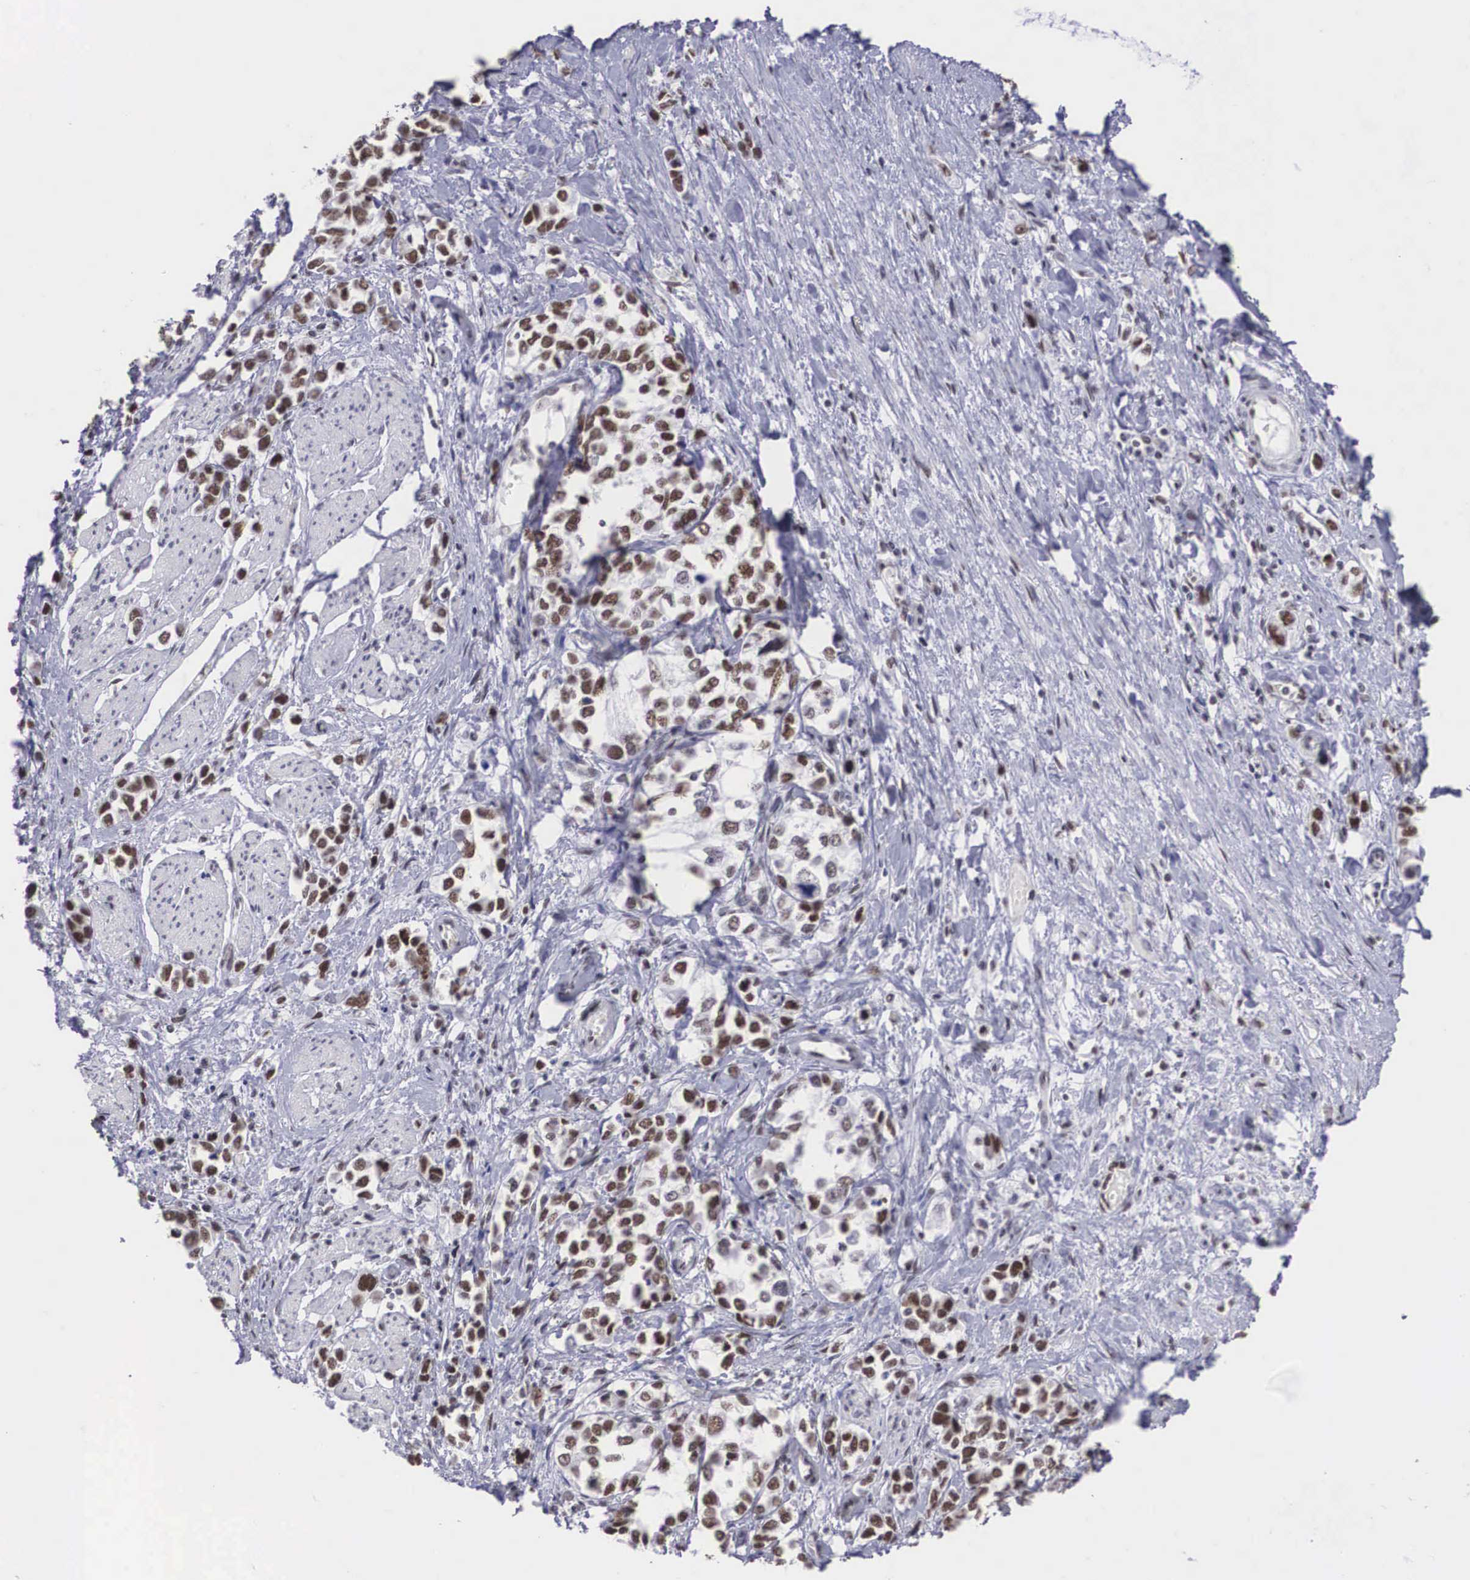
{"staining": {"intensity": "moderate", "quantity": "25%-75%", "location": "nuclear"}, "tissue": "stomach cancer", "cell_type": "Tumor cells", "image_type": "cancer", "snomed": [{"axis": "morphology", "description": "Adenocarcinoma, NOS"}, {"axis": "topography", "description": "Stomach, upper"}], "caption": "An immunohistochemistry image of tumor tissue is shown. Protein staining in brown labels moderate nuclear positivity in stomach adenocarcinoma within tumor cells.", "gene": "CSTF2", "patient": {"sex": "male", "age": 76}}